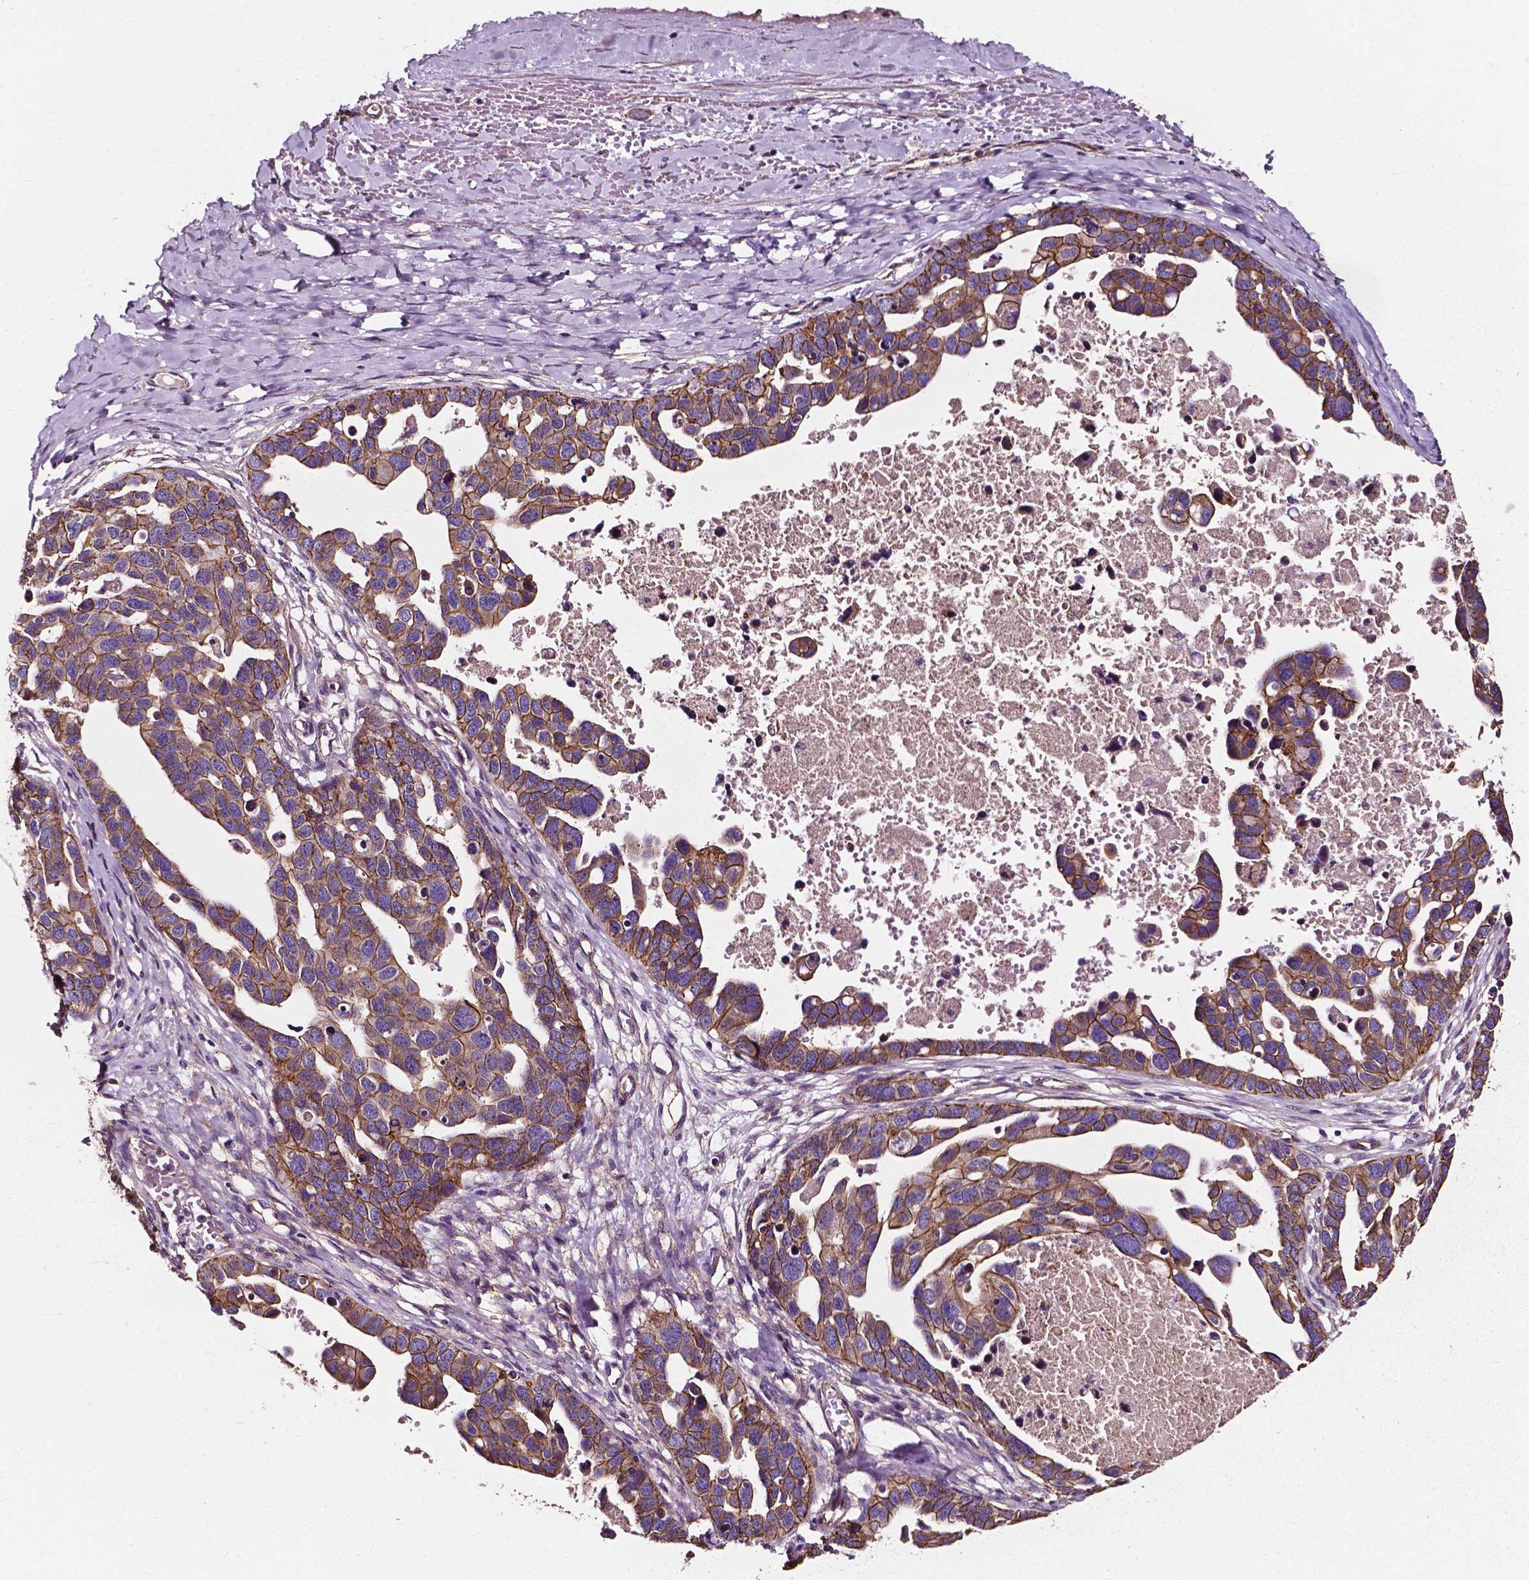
{"staining": {"intensity": "moderate", "quantity": ">75%", "location": "cytoplasmic/membranous"}, "tissue": "ovarian cancer", "cell_type": "Tumor cells", "image_type": "cancer", "snomed": [{"axis": "morphology", "description": "Cystadenocarcinoma, serous, NOS"}, {"axis": "topography", "description": "Ovary"}], "caption": "IHC image of neoplastic tissue: human ovarian serous cystadenocarcinoma stained using immunohistochemistry displays medium levels of moderate protein expression localized specifically in the cytoplasmic/membranous of tumor cells, appearing as a cytoplasmic/membranous brown color.", "gene": "ATG16L1", "patient": {"sex": "female", "age": 54}}